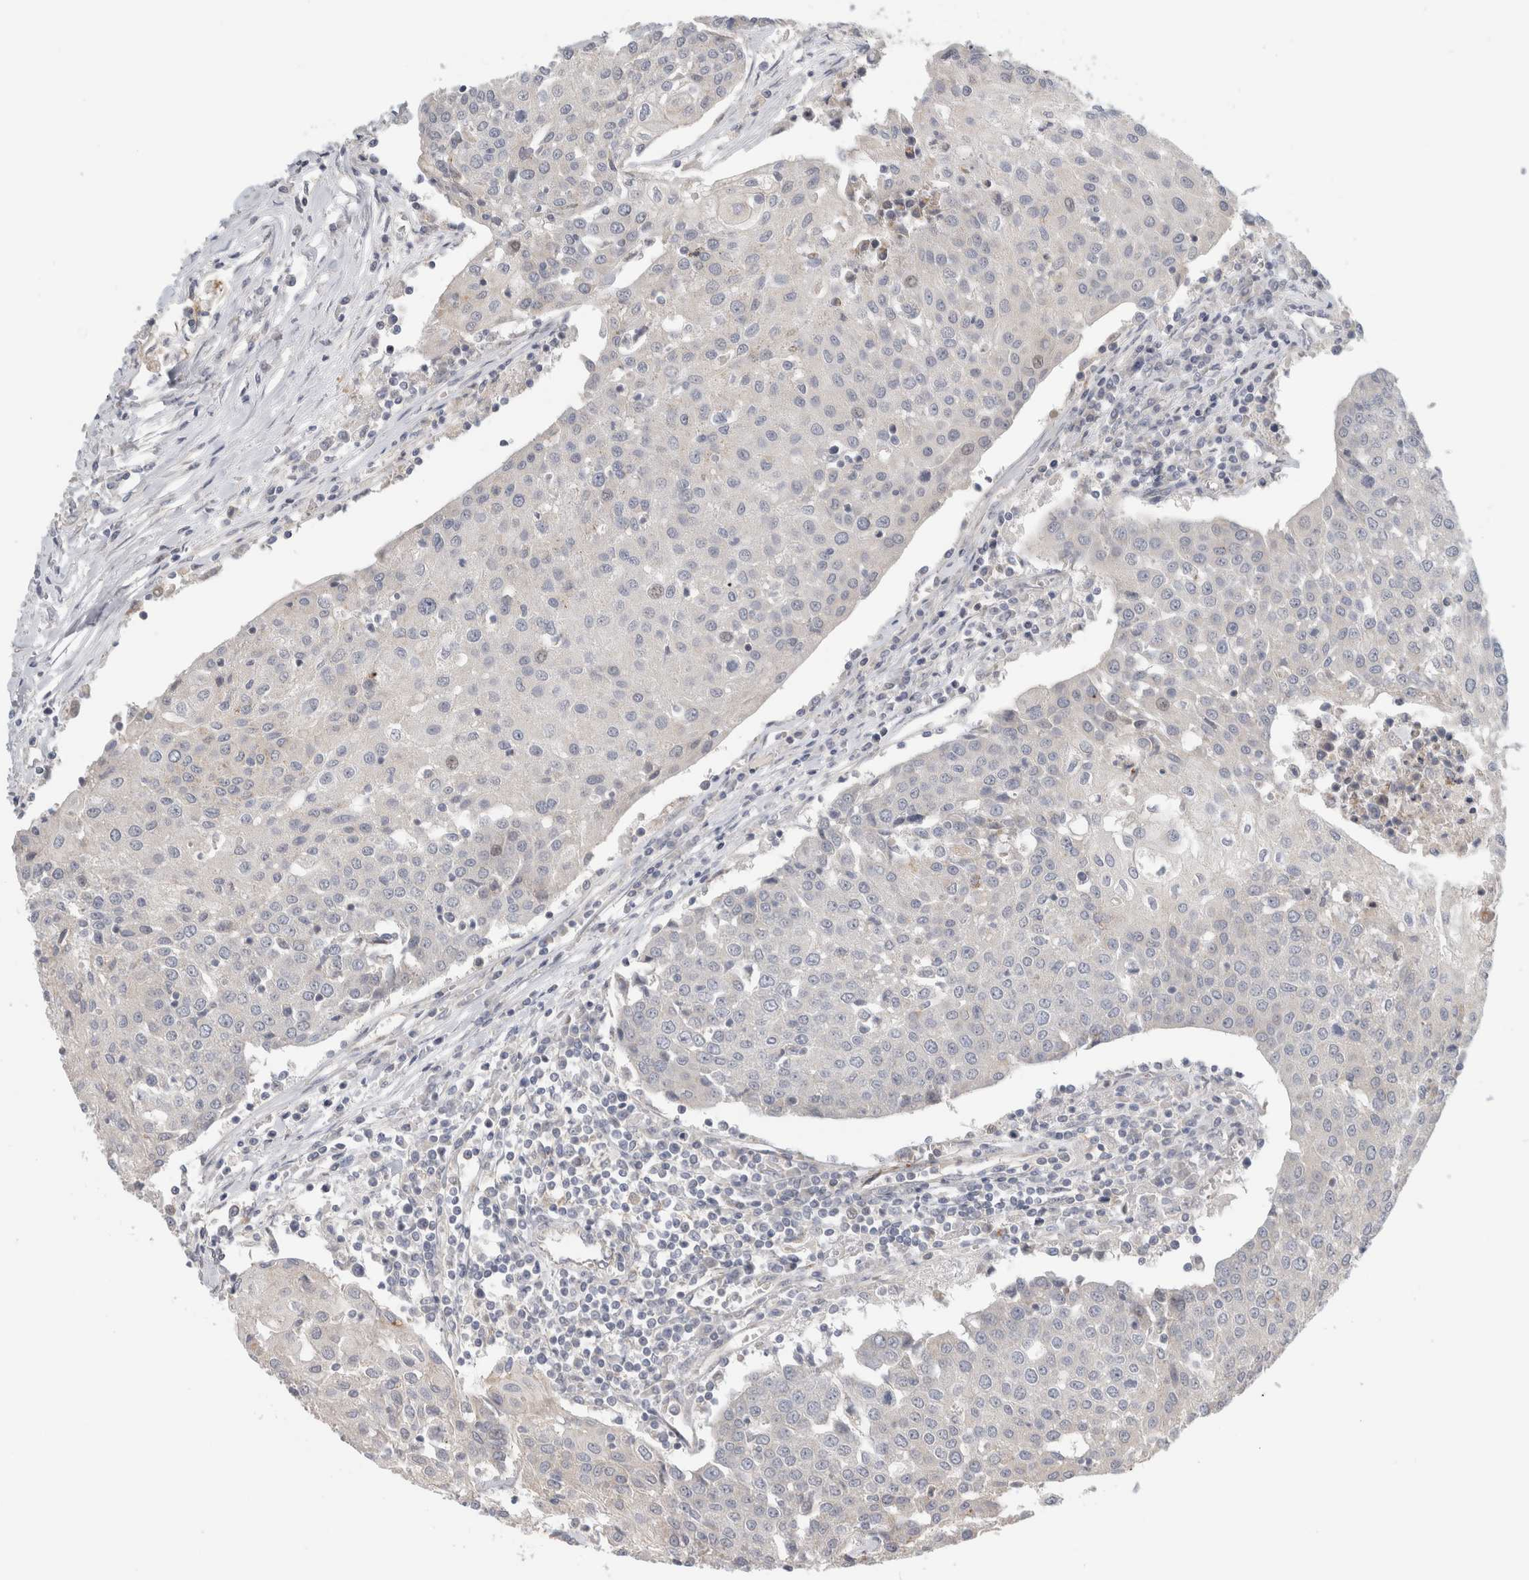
{"staining": {"intensity": "negative", "quantity": "none", "location": "none"}, "tissue": "urothelial cancer", "cell_type": "Tumor cells", "image_type": "cancer", "snomed": [{"axis": "morphology", "description": "Urothelial carcinoma, High grade"}, {"axis": "topography", "description": "Urinary bladder"}], "caption": "Immunohistochemical staining of high-grade urothelial carcinoma demonstrates no significant staining in tumor cells.", "gene": "KPNA5", "patient": {"sex": "female", "age": 85}}